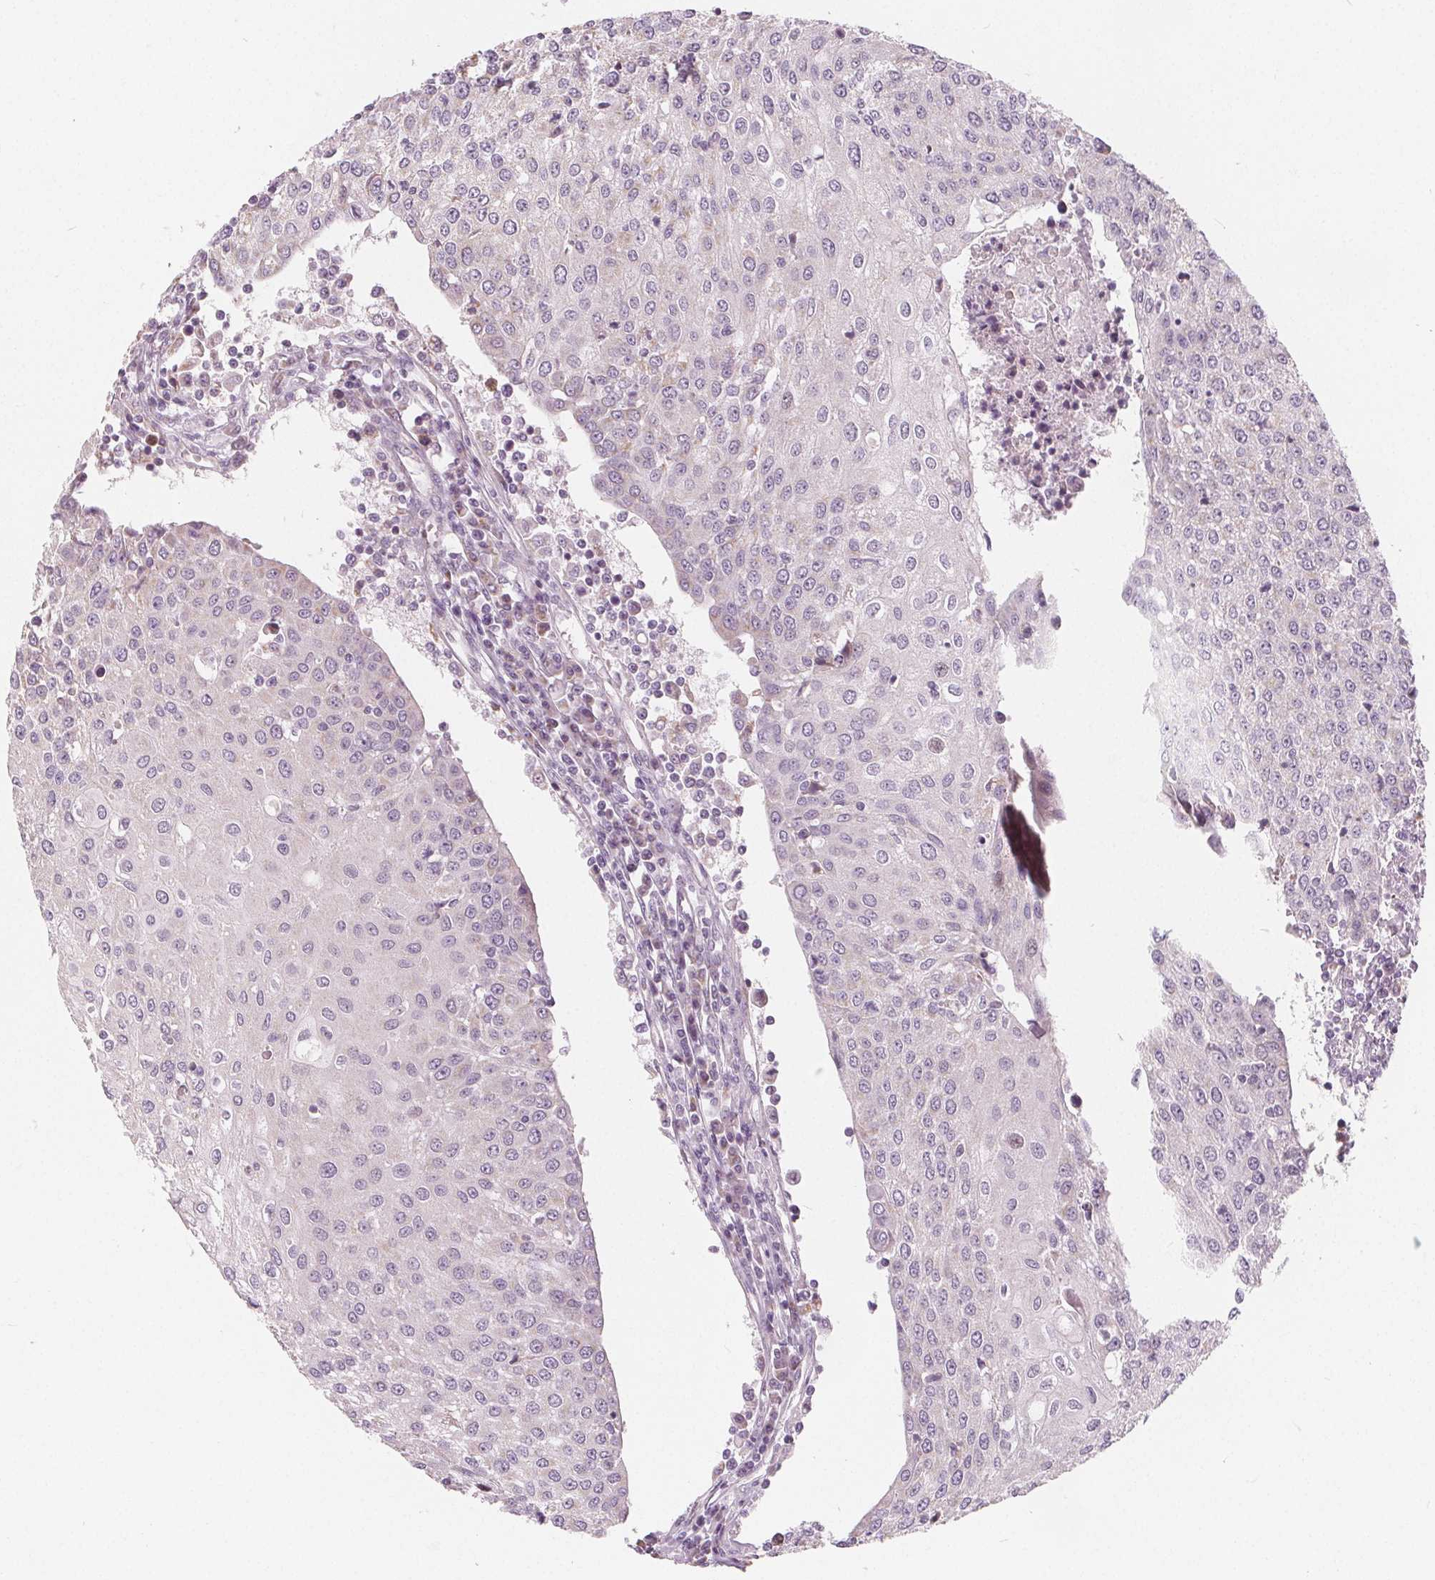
{"staining": {"intensity": "negative", "quantity": "none", "location": "none"}, "tissue": "urothelial cancer", "cell_type": "Tumor cells", "image_type": "cancer", "snomed": [{"axis": "morphology", "description": "Urothelial carcinoma, High grade"}, {"axis": "topography", "description": "Urinary bladder"}], "caption": "A histopathology image of human urothelial cancer is negative for staining in tumor cells.", "gene": "NUP210L", "patient": {"sex": "female", "age": 85}}